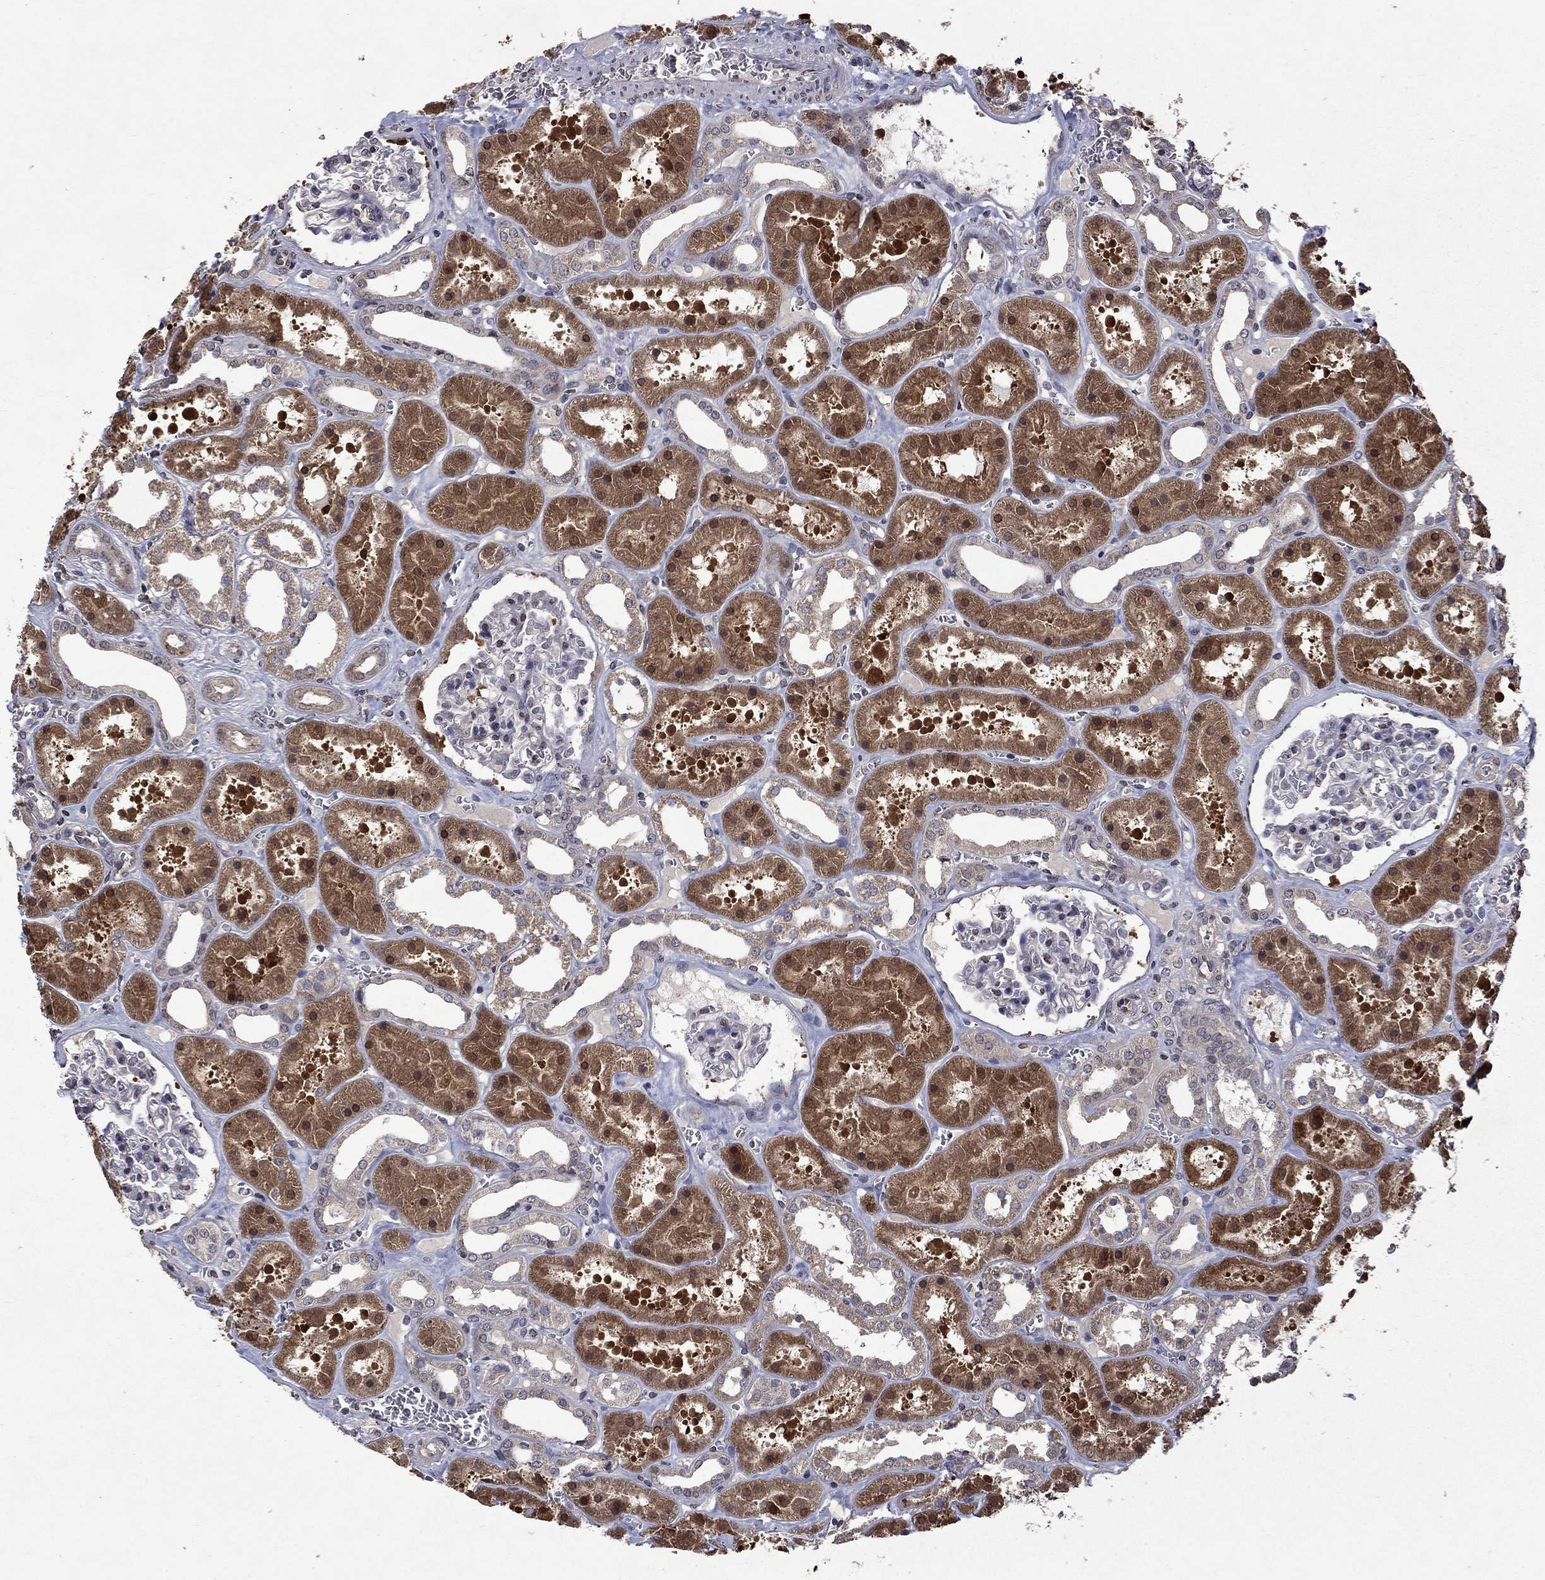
{"staining": {"intensity": "negative", "quantity": "none", "location": "none"}, "tissue": "kidney", "cell_type": "Cells in glomeruli", "image_type": "normal", "snomed": [{"axis": "morphology", "description": "Normal tissue, NOS"}, {"axis": "topography", "description": "Kidney"}], "caption": "An image of human kidney is negative for staining in cells in glomeruli. (DAB immunohistochemistry, high magnification).", "gene": "TTC38", "patient": {"sex": "female", "age": 41}}